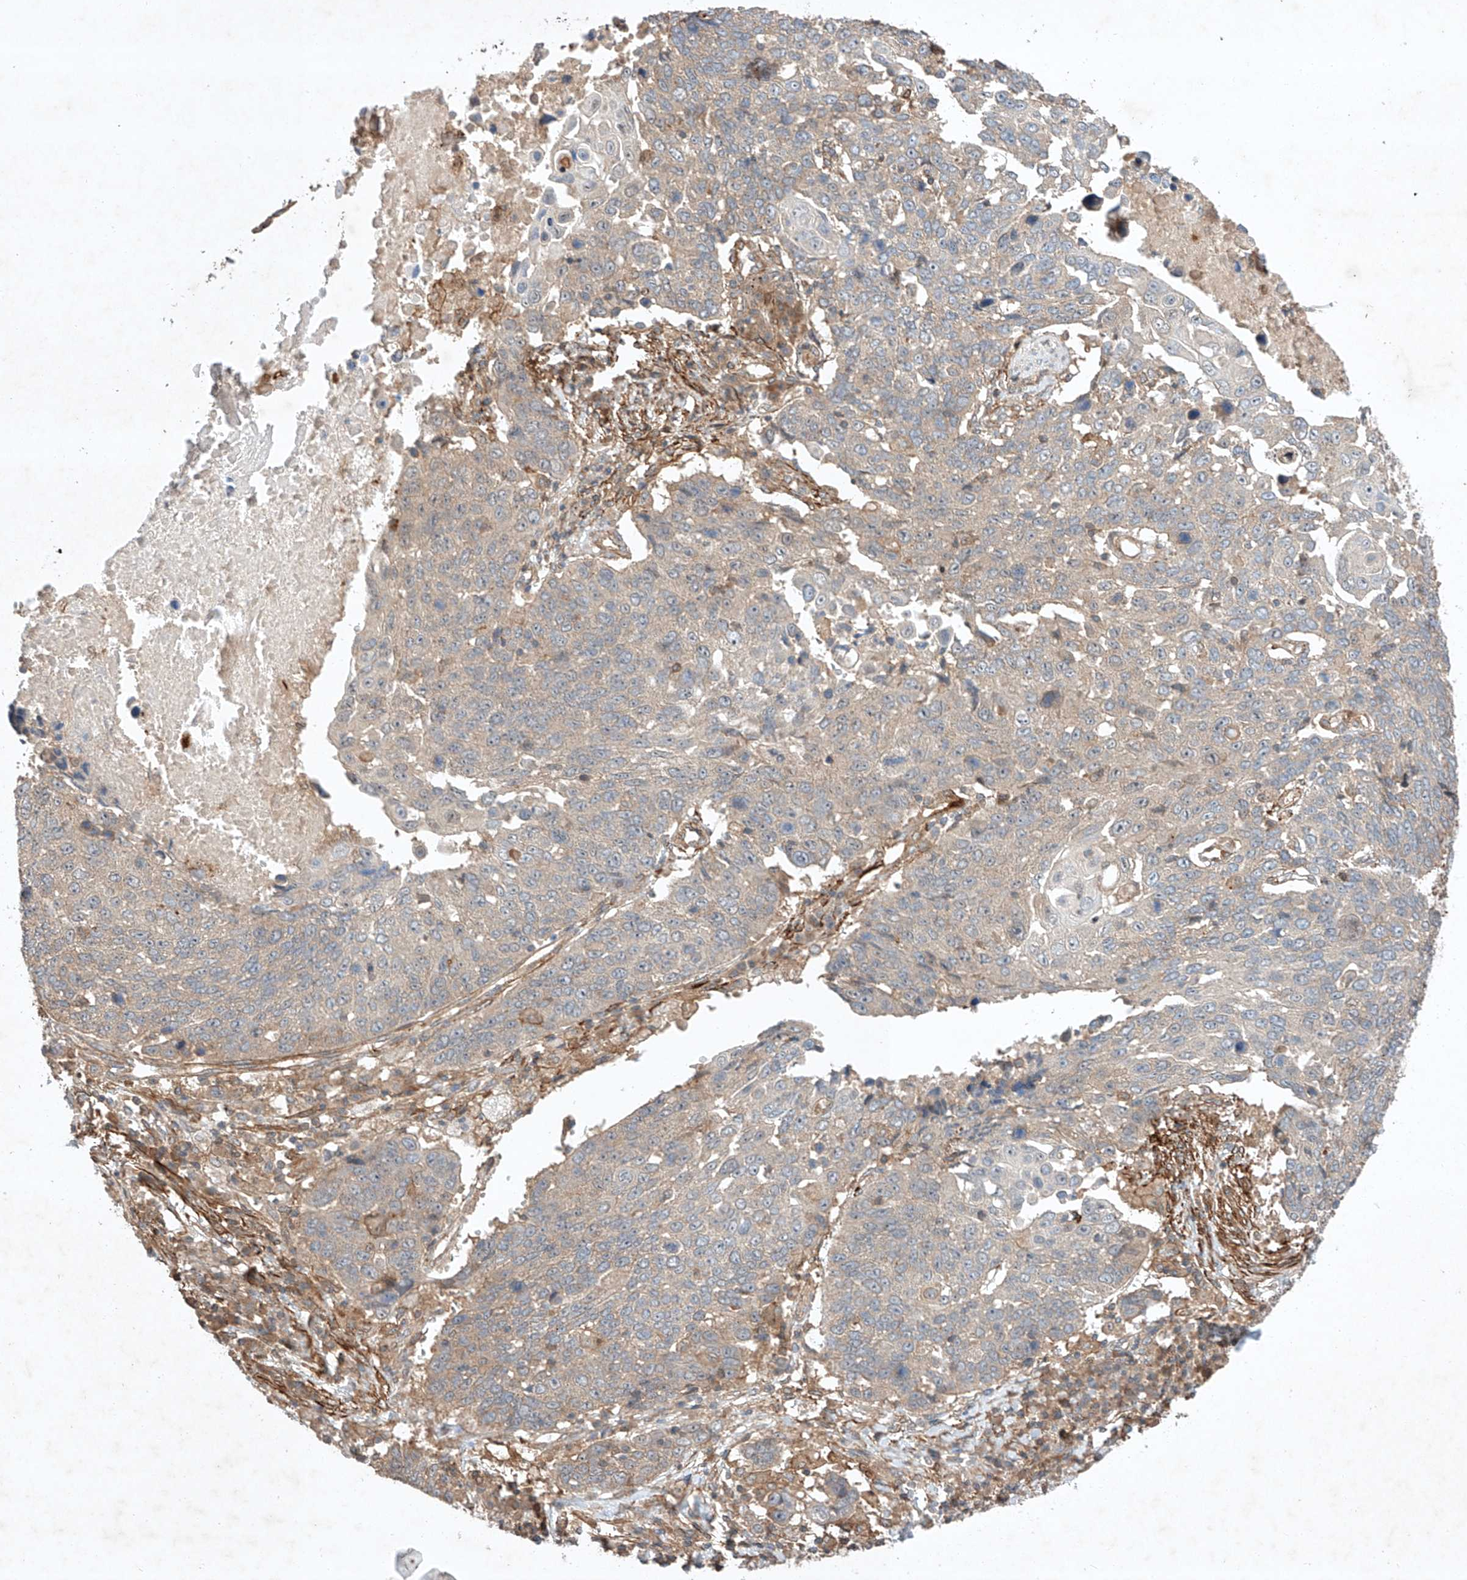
{"staining": {"intensity": "weak", "quantity": "<25%", "location": "cytoplasmic/membranous"}, "tissue": "lung cancer", "cell_type": "Tumor cells", "image_type": "cancer", "snomed": [{"axis": "morphology", "description": "Squamous cell carcinoma, NOS"}, {"axis": "topography", "description": "Lung"}], "caption": "Protein analysis of lung squamous cell carcinoma demonstrates no significant positivity in tumor cells.", "gene": "ARHGAP33", "patient": {"sex": "male", "age": 66}}